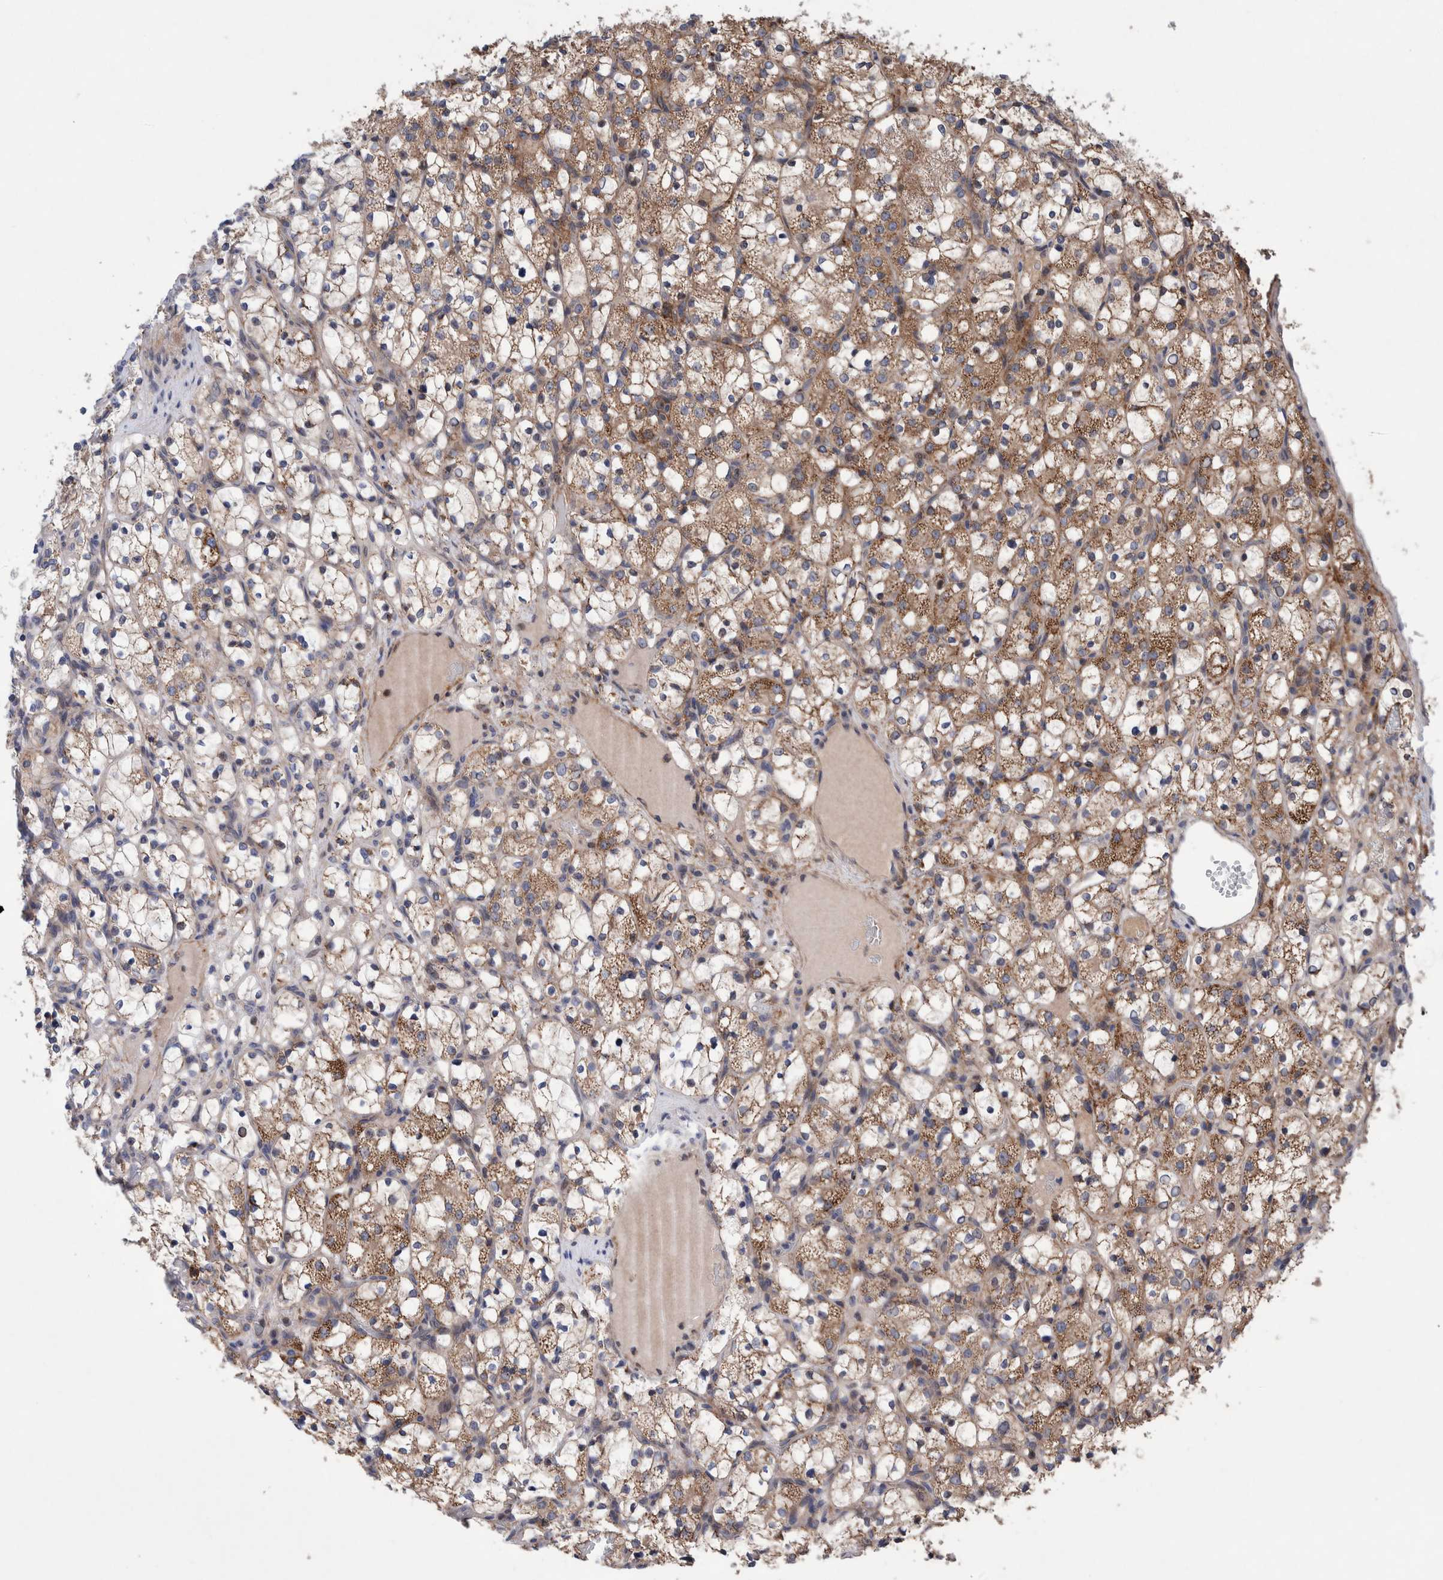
{"staining": {"intensity": "moderate", "quantity": "25%-75%", "location": "cytoplasmic/membranous"}, "tissue": "renal cancer", "cell_type": "Tumor cells", "image_type": "cancer", "snomed": [{"axis": "morphology", "description": "Adenocarcinoma, NOS"}, {"axis": "topography", "description": "Kidney"}], "caption": "Immunohistochemical staining of human renal cancer reveals moderate cytoplasmic/membranous protein positivity in approximately 25%-75% of tumor cells. (Brightfield microscopy of DAB IHC at high magnification).", "gene": "PIK3R6", "patient": {"sex": "female", "age": 69}}